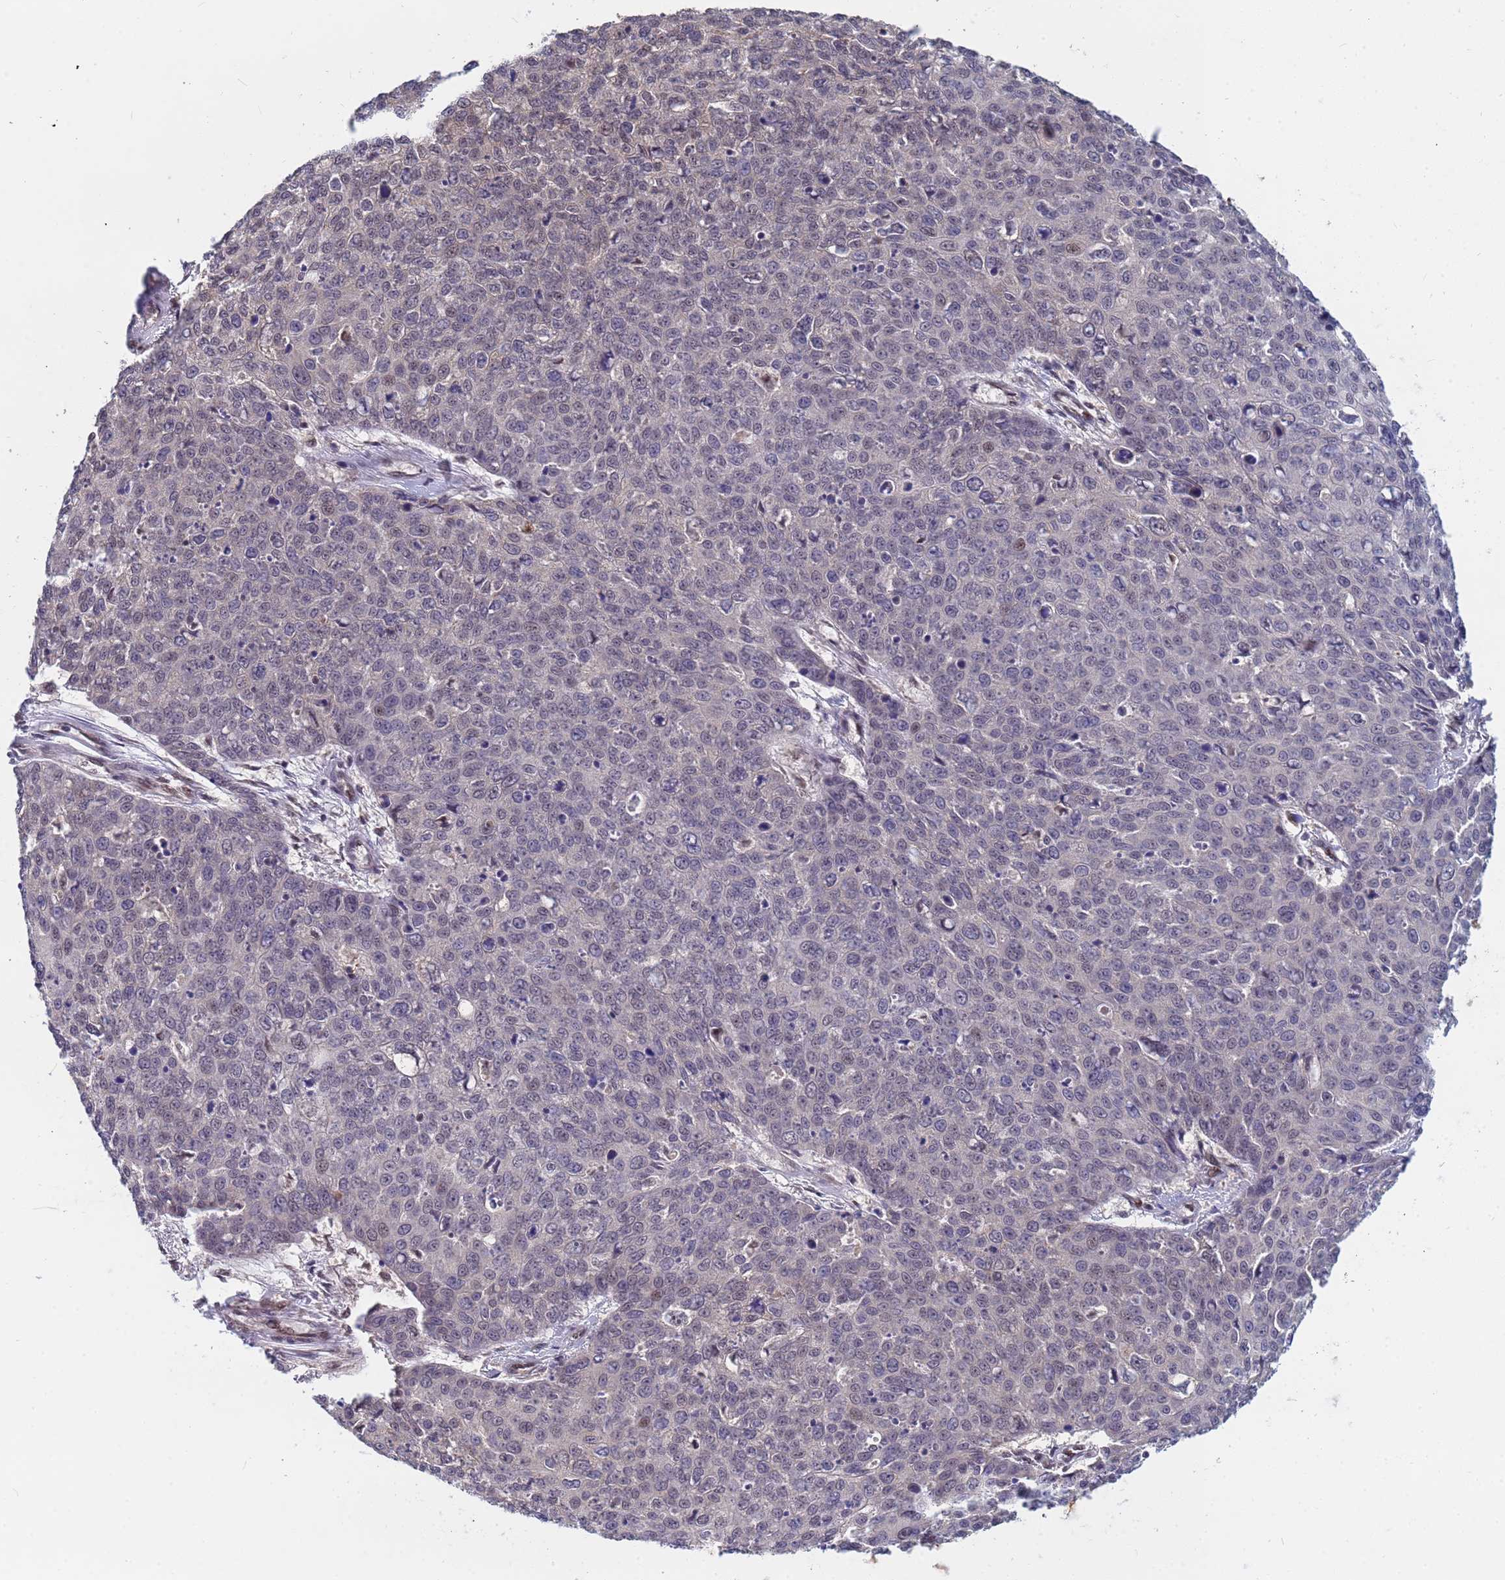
{"staining": {"intensity": "negative", "quantity": "none", "location": "none"}, "tissue": "skin cancer", "cell_type": "Tumor cells", "image_type": "cancer", "snomed": [{"axis": "morphology", "description": "Squamous cell carcinoma, NOS"}, {"axis": "topography", "description": "Skin"}], "caption": "Tumor cells are negative for brown protein staining in skin squamous cell carcinoma. (Stains: DAB (3,3'-diaminobenzidine) immunohistochemistry with hematoxylin counter stain, Microscopy: brightfield microscopy at high magnification).", "gene": "DENND2B", "patient": {"sex": "male", "age": 71}}